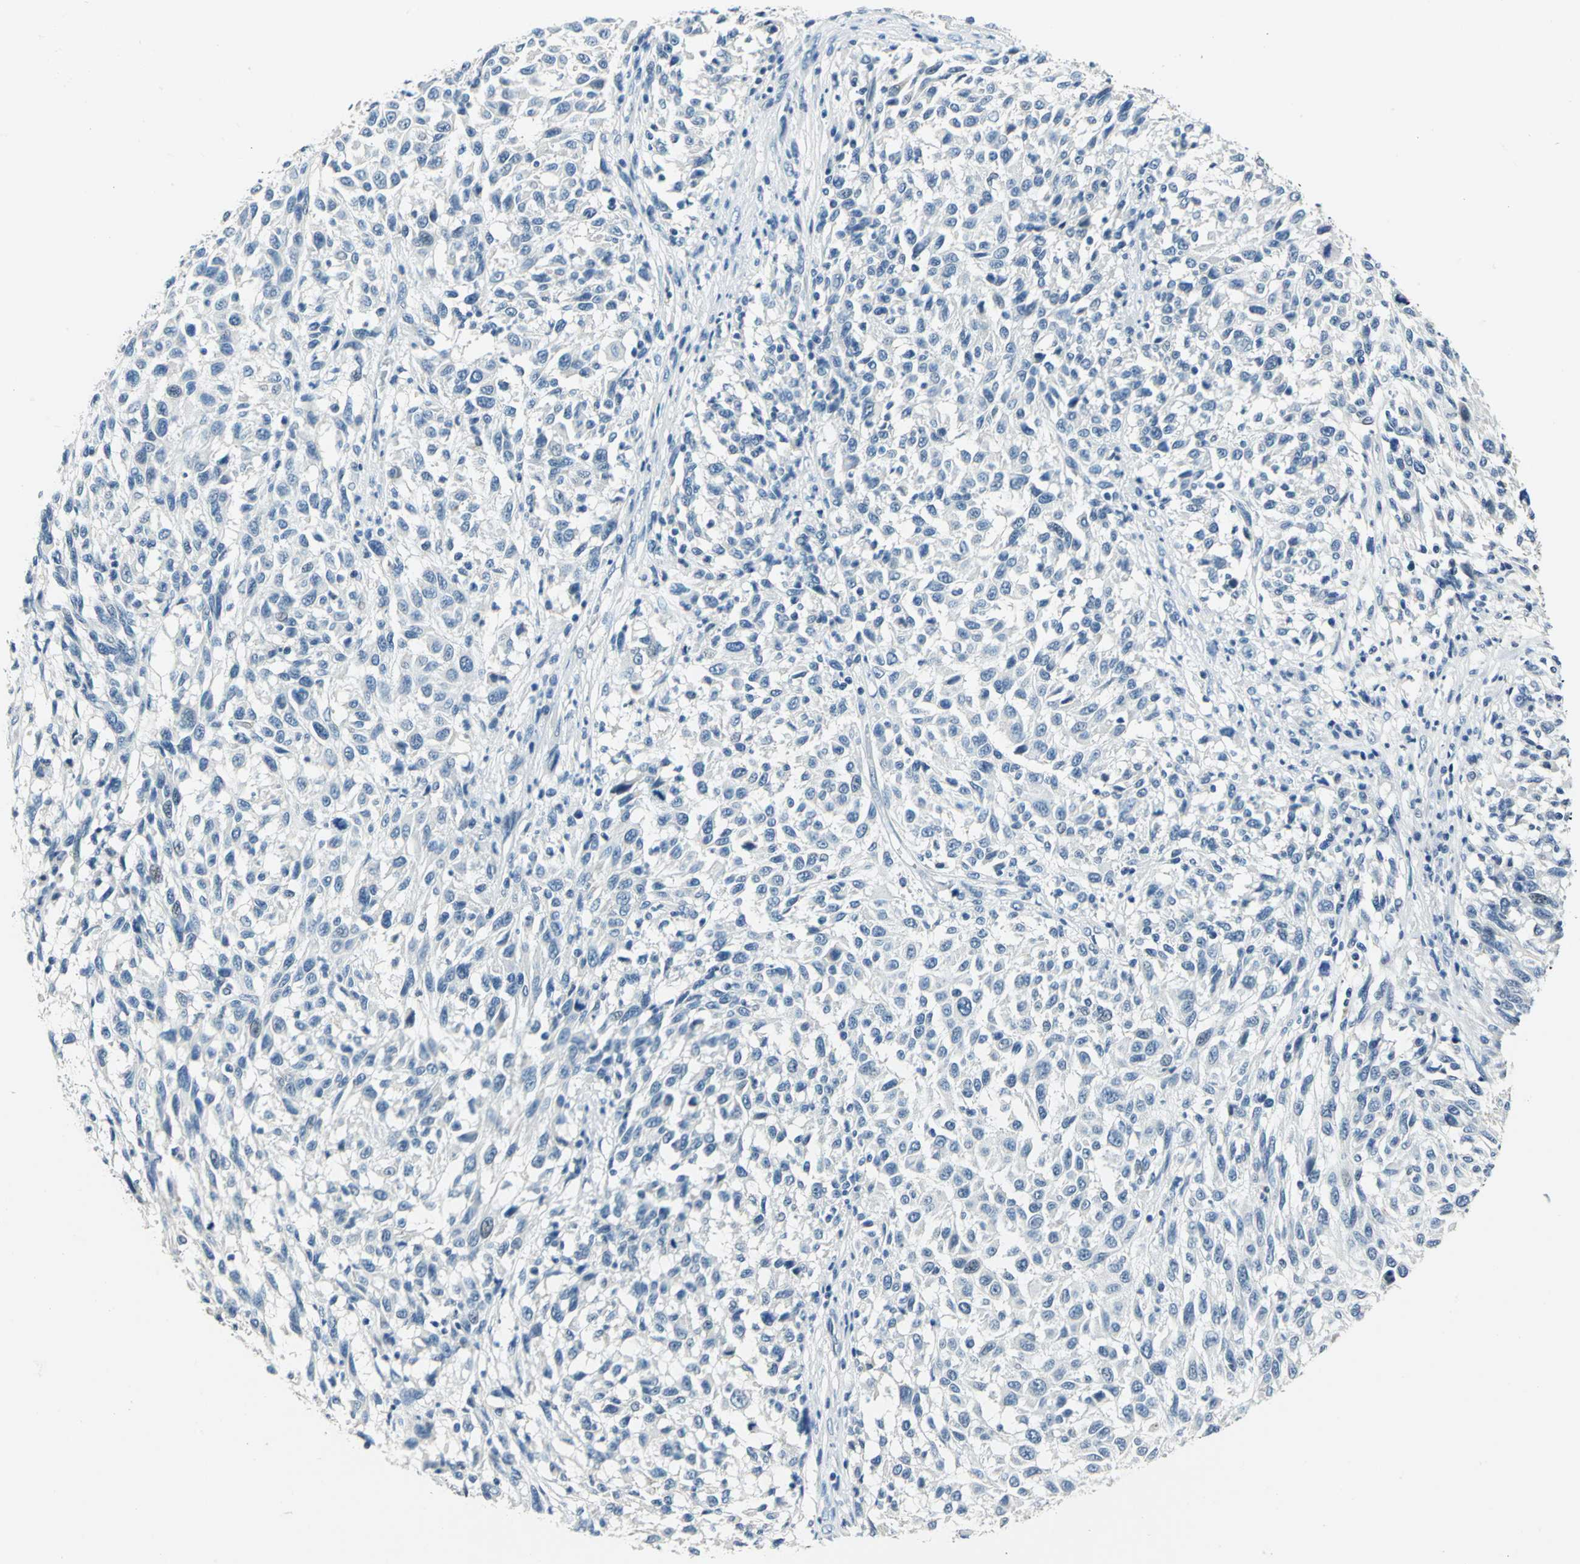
{"staining": {"intensity": "negative", "quantity": "none", "location": "none"}, "tissue": "melanoma", "cell_type": "Tumor cells", "image_type": "cancer", "snomed": [{"axis": "morphology", "description": "Malignant melanoma, Metastatic site"}, {"axis": "topography", "description": "Lymph node"}], "caption": "High magnification brightfield microscopy of melanoma stained with DAB (brown) and counterstained with hematoxylin (blue): tumor cells show no significant expression.", "gene": "RAD17", "patient": {"sex": "male", "age": 61}}